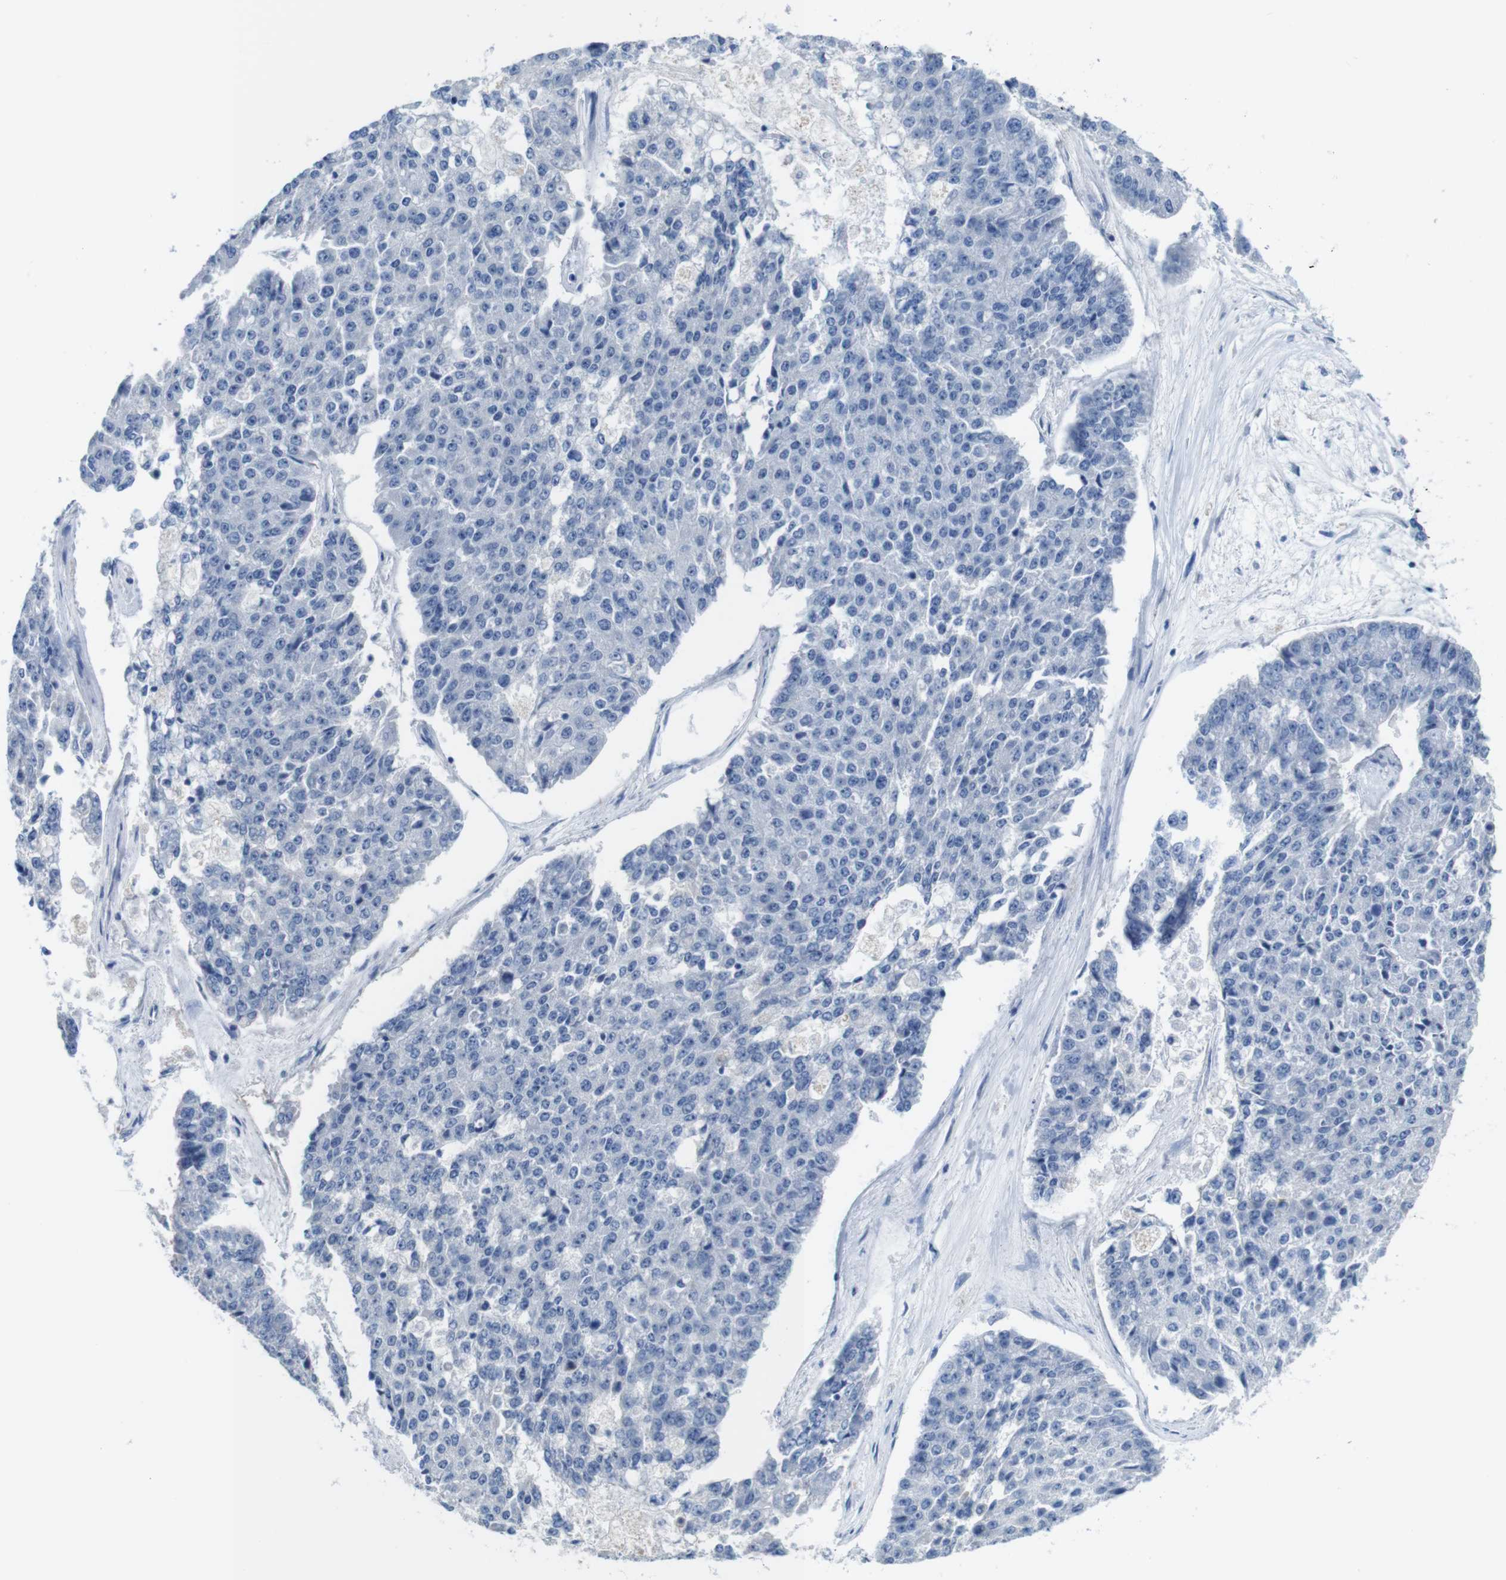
{"staining": {"intensity": "negative", "quantity": "none", "location": "none"}, "tissue": "pancreatic cancer", "cell_type": "Tumor cells", "image_type": "cancer", "snomed": [{"axis": "morphology", "description": "Adenocarcinoma, NOS"}, {"axis": "topography", "description": "Pancreas"}], "caption": "IHC of human pancreatic cancer reveals no expression in tumor cells. The staining was performed using DAB to visualize the protein expression in brown, while the nuclei were stained in blue with hematoxylin (Magnification: 20x).", "gene": "IGSF8", "patient": {"sex": "male", "age": 50}}